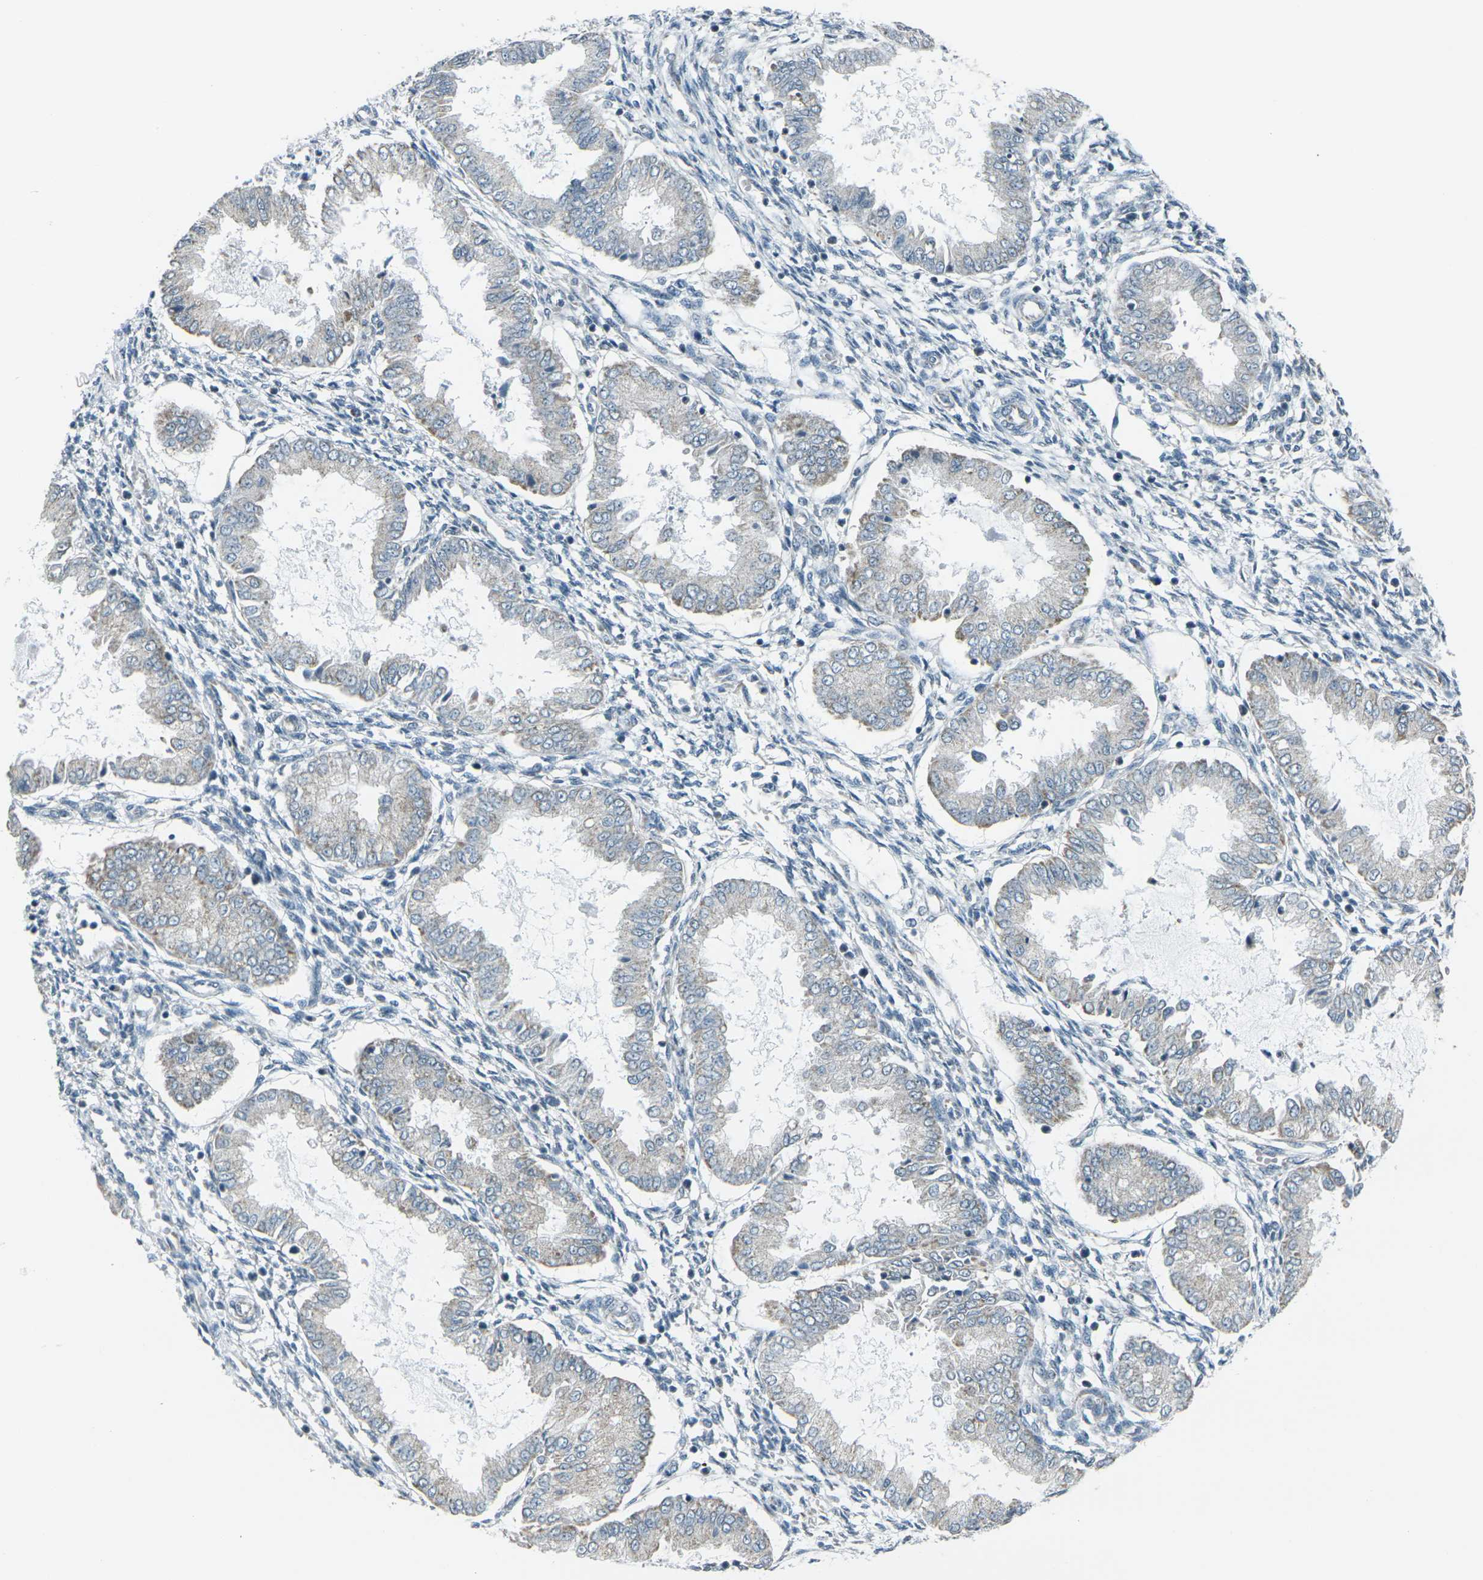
{"staining": {"intensity": "negative", "quantity": "none", "location": "none"}, "tissue": "endometrium", "cell_type": "Cells in endometrial stroma", "image_type": "normal", "snomed": [{"axis": "morphology", "description": "Normal tissue, NOS"}, {"axis": "topography", "description": "Endometrium"}], "caption": "Immunohistochemical staining of unremarkable endometrium exhibits no significant expression in cells in endometrial stroma. (DAB (3,3'-diaminobenzidine) immunohistochemistry, high magnification).", "gene": "H2BC1", "patient": {"sex": "female", "age": 33}}